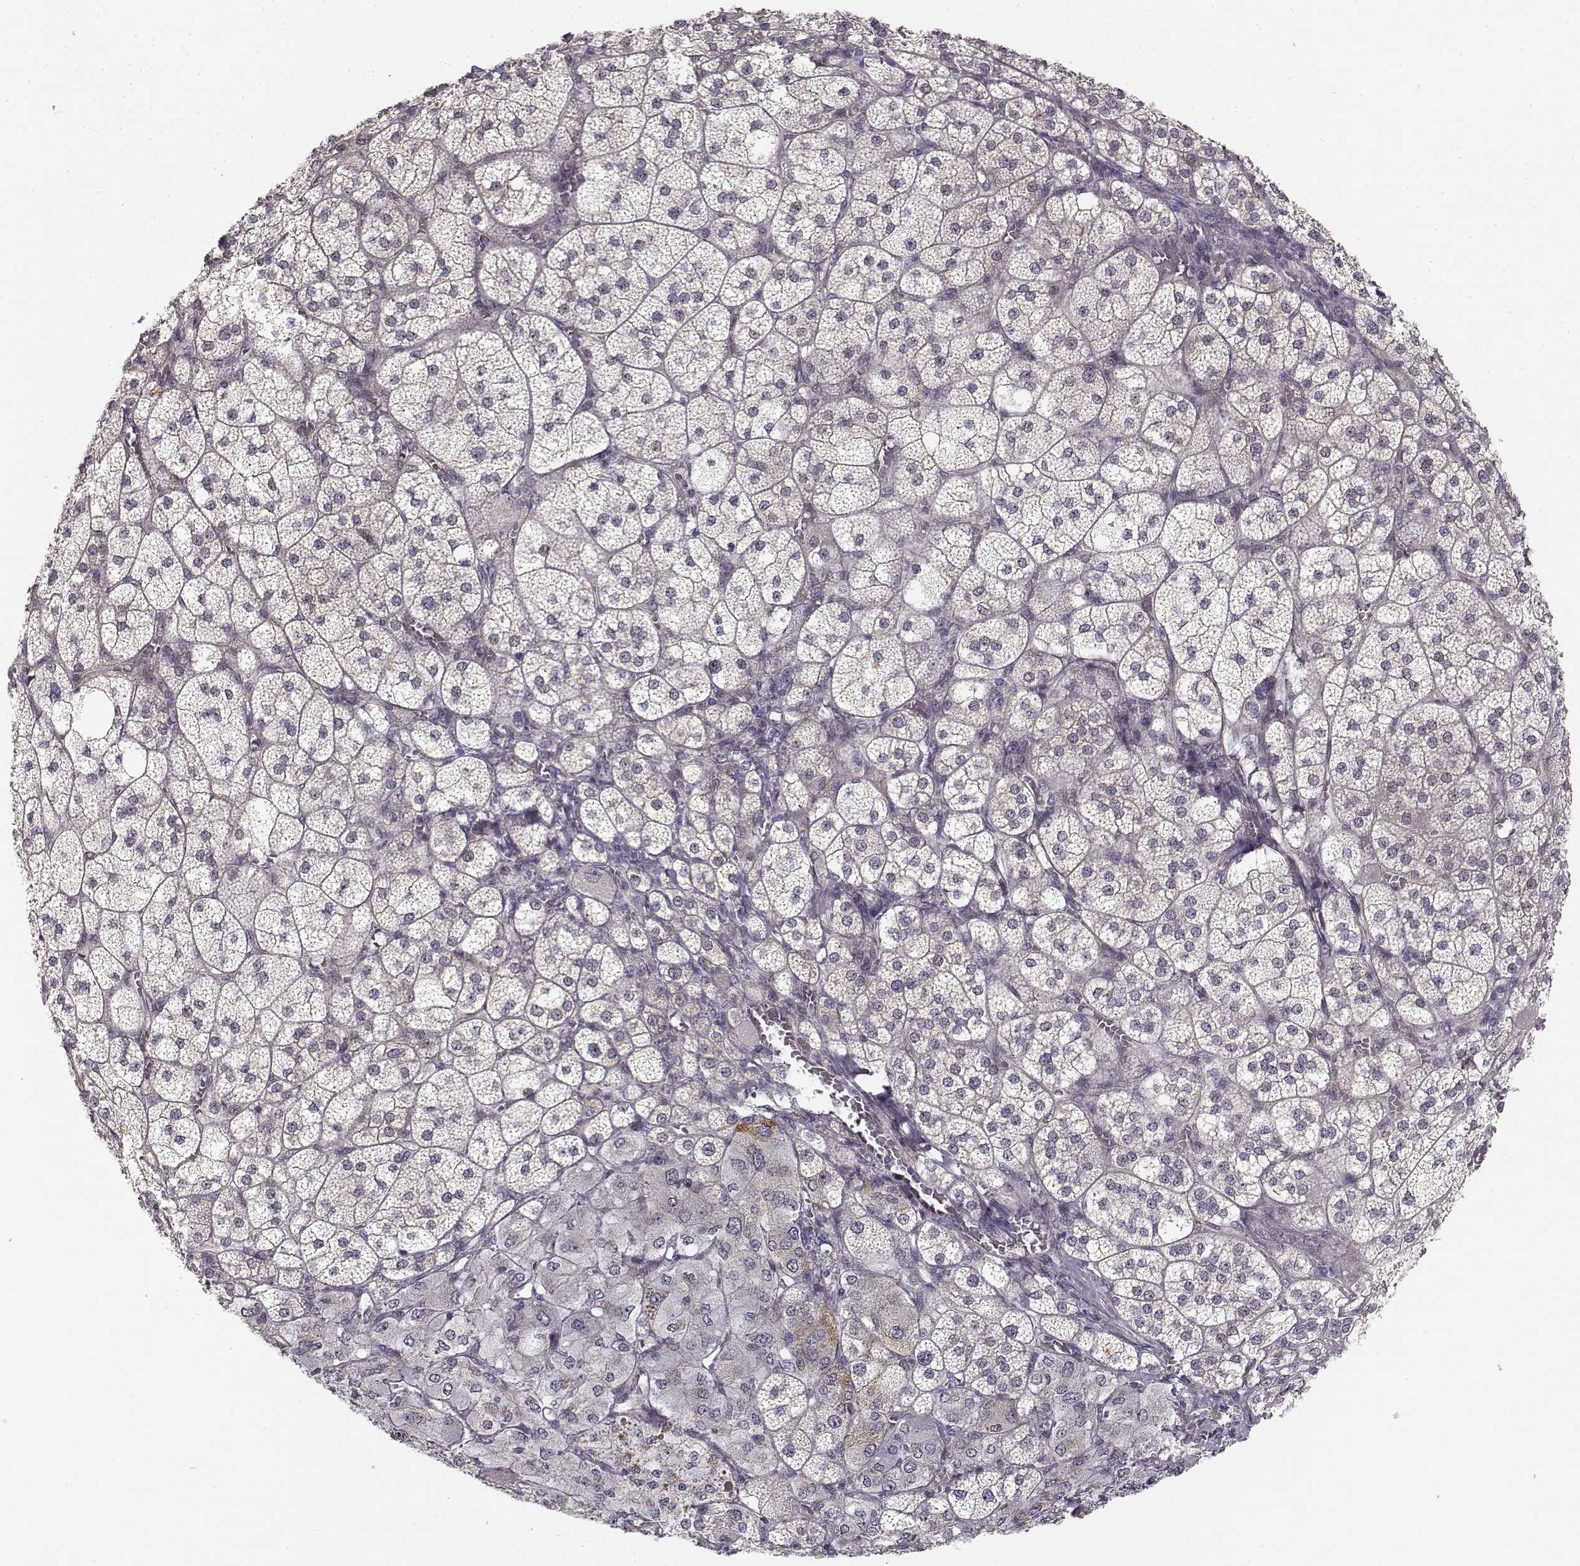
{"staining": {"intensity": "weak", "quantity": "<25%", "location": "cytoplasmic/membranous"}, "tissue": "adrenal gland", "cell_type": "Glandular cells", "image_type": "normal", "snomed": [{"axis": "morphology", "description": "Normal tissue, NOS"}, {"axis": "topography", "description": "Adrenal gland"}], "caption": "Immunohistochemical staining of unremarkable human adrenal gland demonstrates no significant expression in glandular cells. (Immunohistochemistry (ihc), brightfield microscopy, high magnification).", "gene": "RGS9BP", "patient": {"sex": "female", "age": 60}}